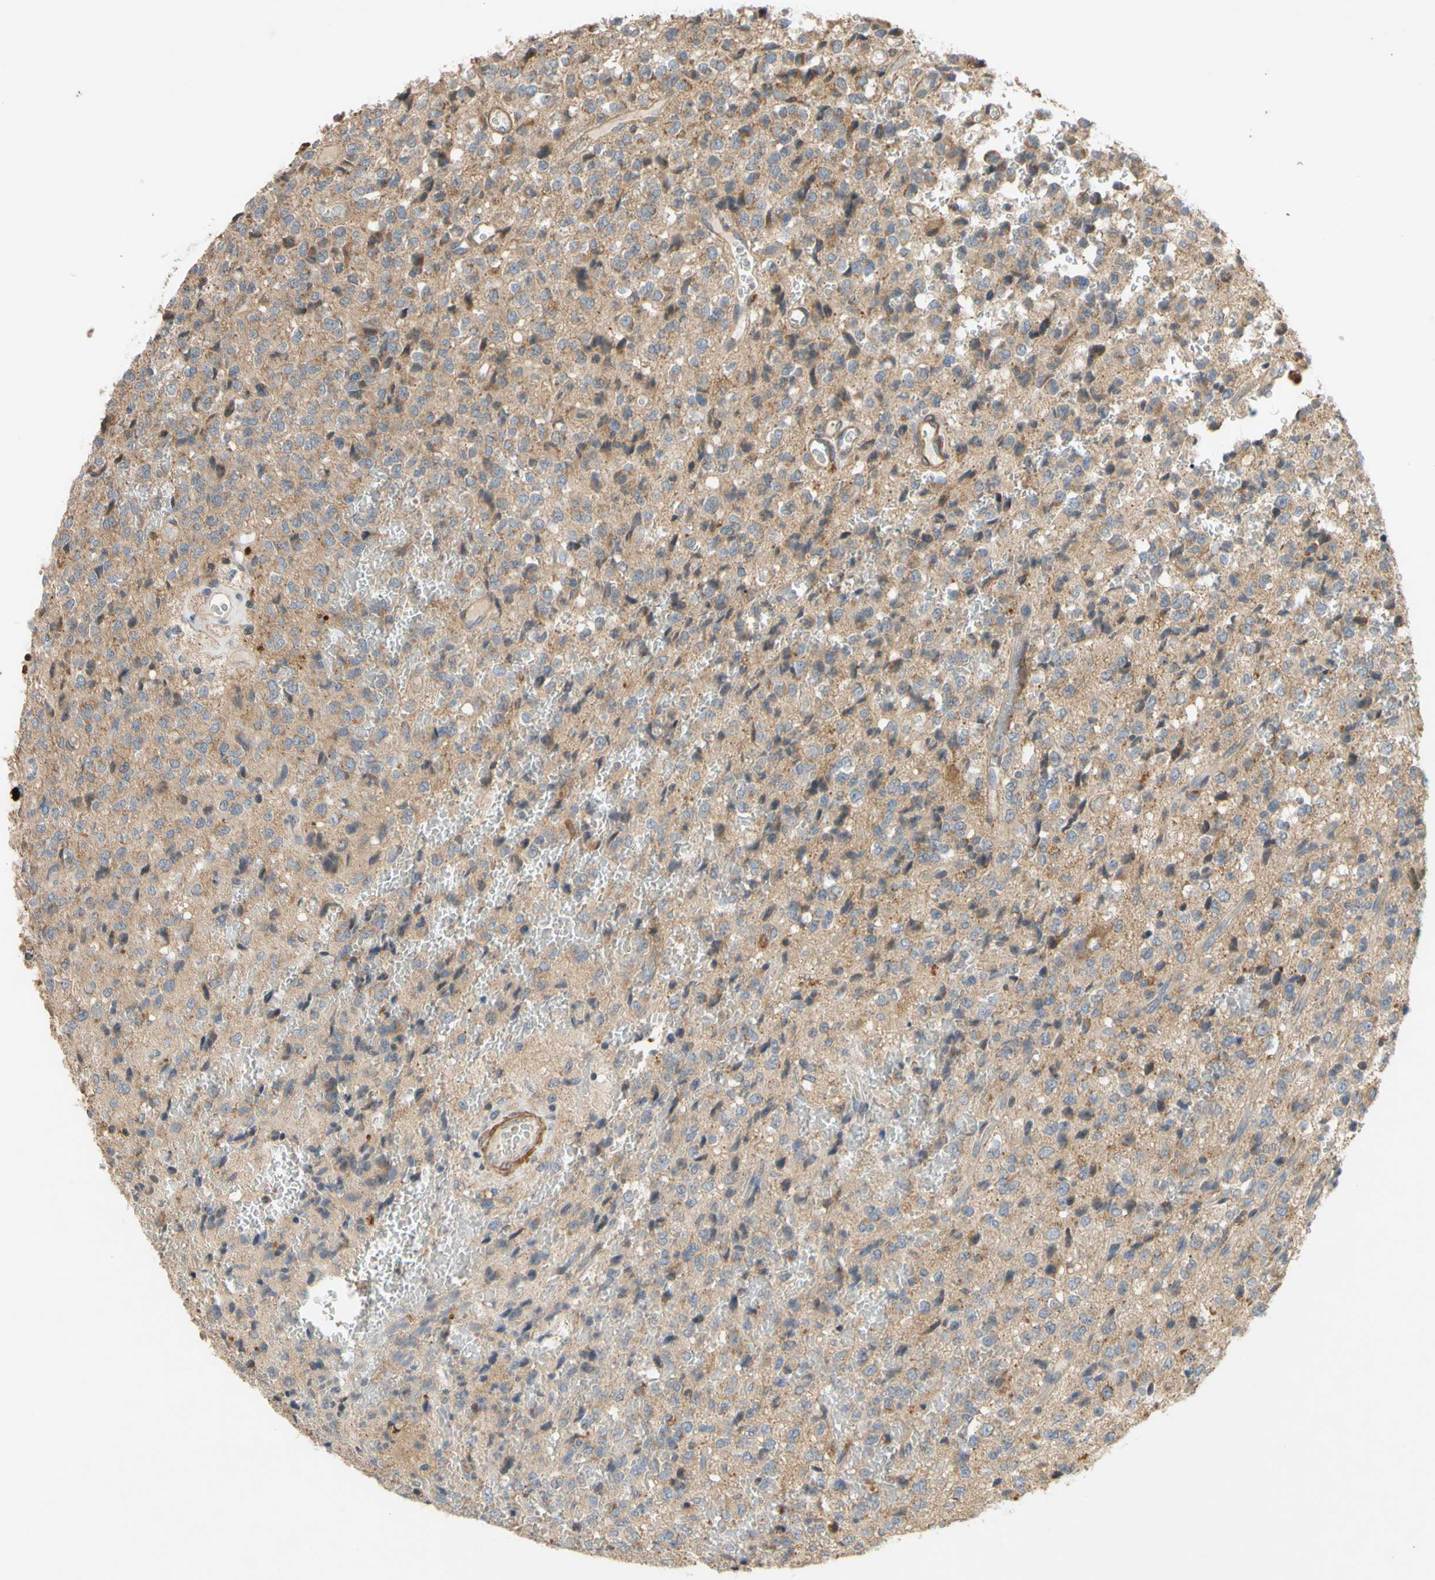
{"staining": {"intensity": "moderate", "quantity": "<25%", "location": "cytoplasmic/membranous"}, "tissue": "glioma", "cell_type": "Tumor cells", "image_type": "cancer", "snomed": [{"axis": "morphology", "description": "Glioma, malignant, High grade"}, {"axis": "topography", "description": "pancreas cauda"}], "caption": "Glioma was stained to show a protein in brown. There is low levels of moderate cytoplasmic/membranous staining in about <25% of tumor cells. The staining is performed using DAB (3,3'-diaminobenzidine) brown chromogen to label protein expression. The nuclei are counter-stained blue using hematoxylin.", "gene": "PARD6A", "patient": {"sex": "male", "age": 60}}